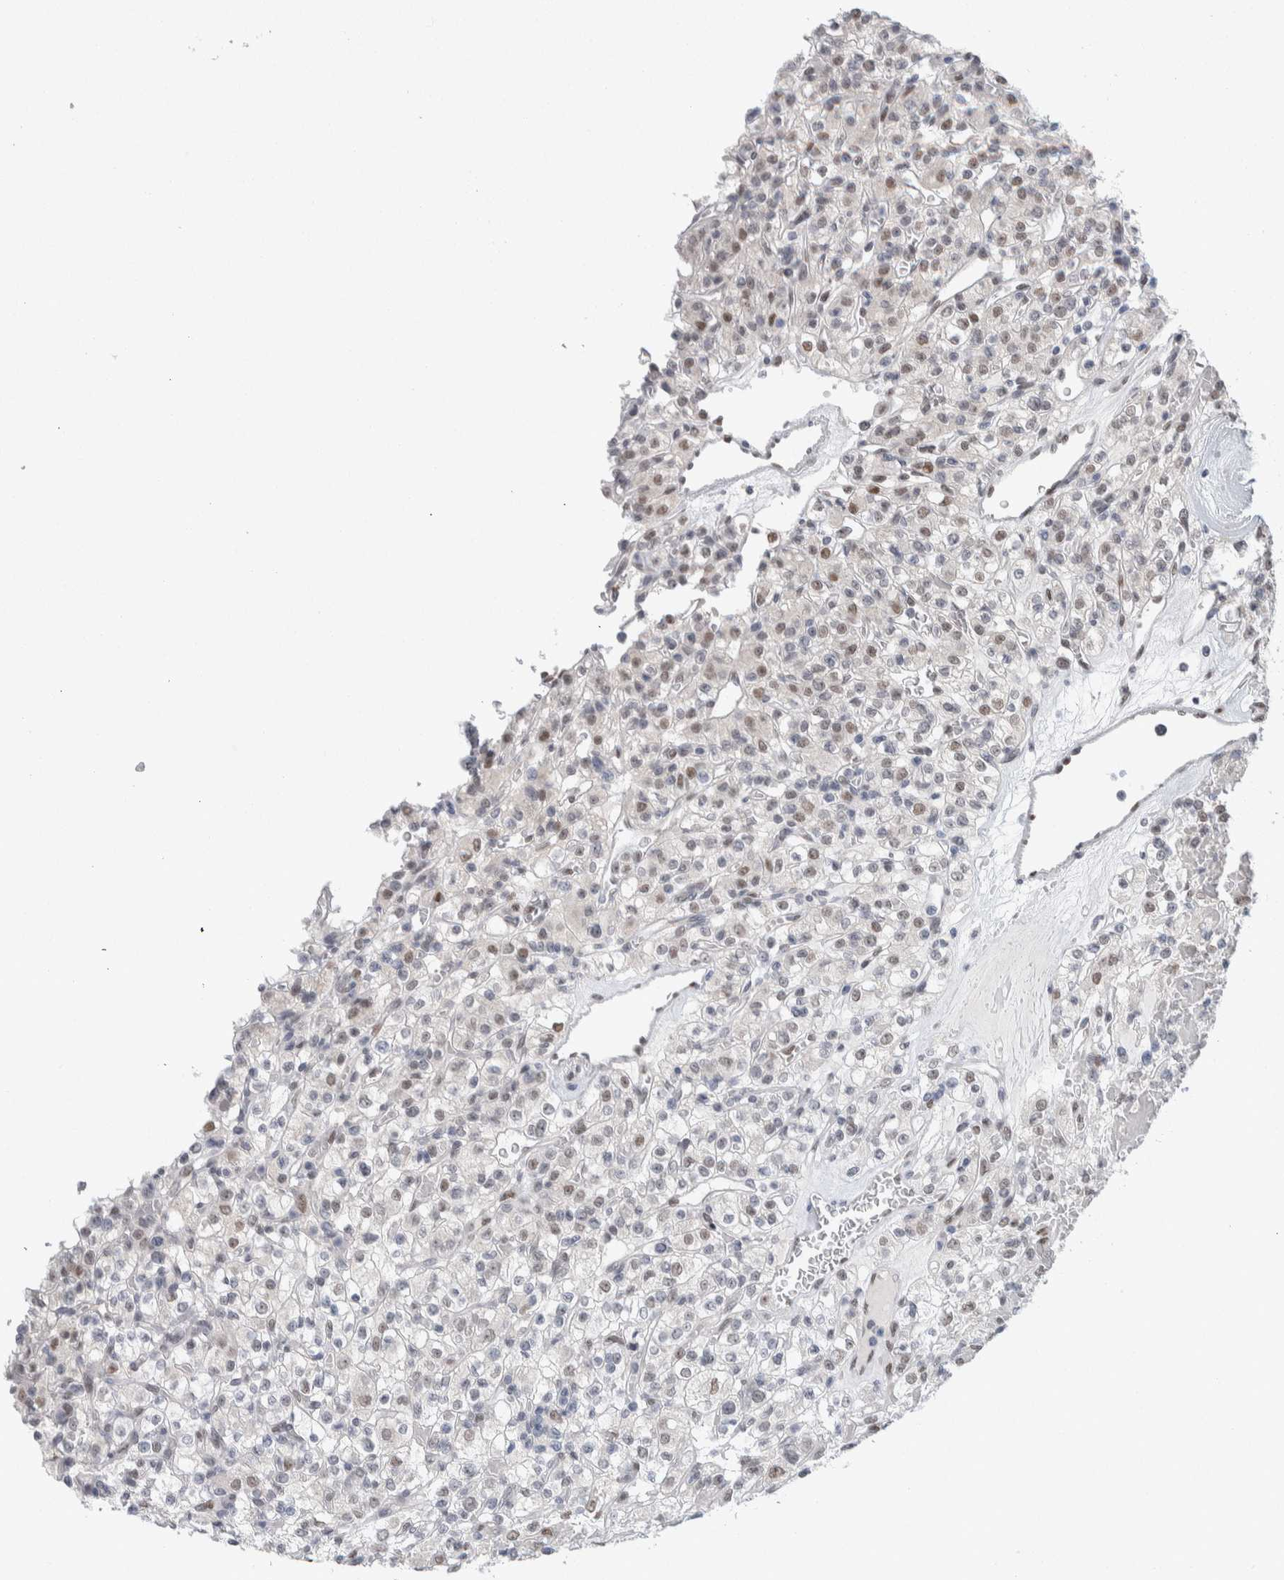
{"staining": {"intensity": "weak", "quantity": "25%-75%", "location": "nuclear"}, "tissue": "renal cancer", "cell_type": "Tumor cells", "image_type": "cancer", "snomed": [{"axis": "morphology", "description": "Normal tissue, NOS"}, {"axis": "morphology", "description": "Adenocarcinoma, NOS"}, {"axis": "topography", "description": "Kidney"}], "caption": "Protein staining of renal cancer (adenocarcinoma) tissue demonstrates weak nuclear positivity in approximately 25%-75% of tumor cells.", "gene": "PRMT1", "patient": {"sex": "female", "age": 72}}